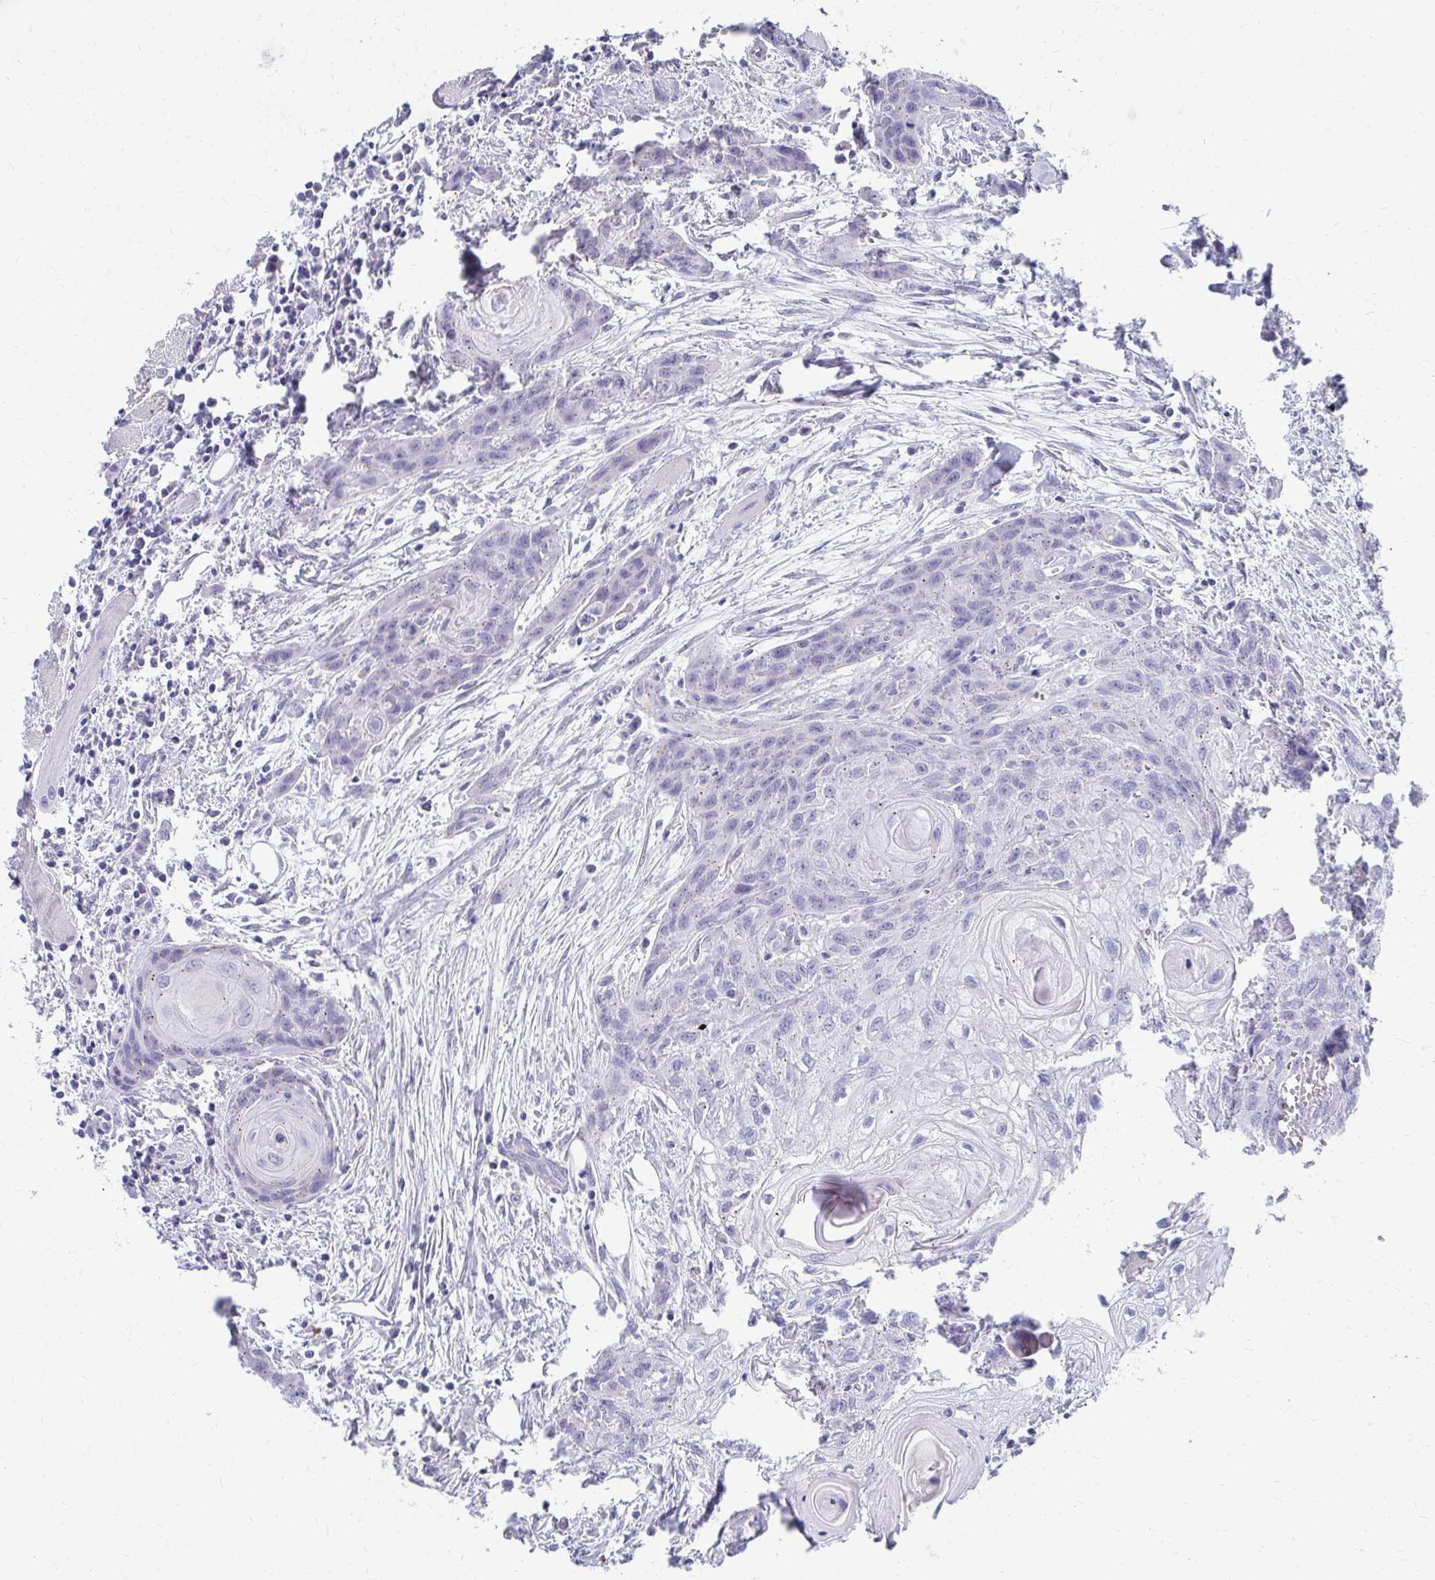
{"staining": {"intensity": "negative", "quantity": "none", "location": "none"}, "tissue": "head and neck cancer", "cell_type": "Tumor cells", "image_type": "cancer", "snomed": [{"axis": "morphology", "description": "Squamous cell carcinoma, NOS"}, {"axis": "topography", "description": "Oral tissue"}, {"axis": "topography", "description": "Head-Neck"}], "caption": "Head and neck cancer was stained to show a protein in brown. There is no significant staining in tumor cells.", "gene": "TMPRSS2", "patient": {"sex": "male", "age": 58}}